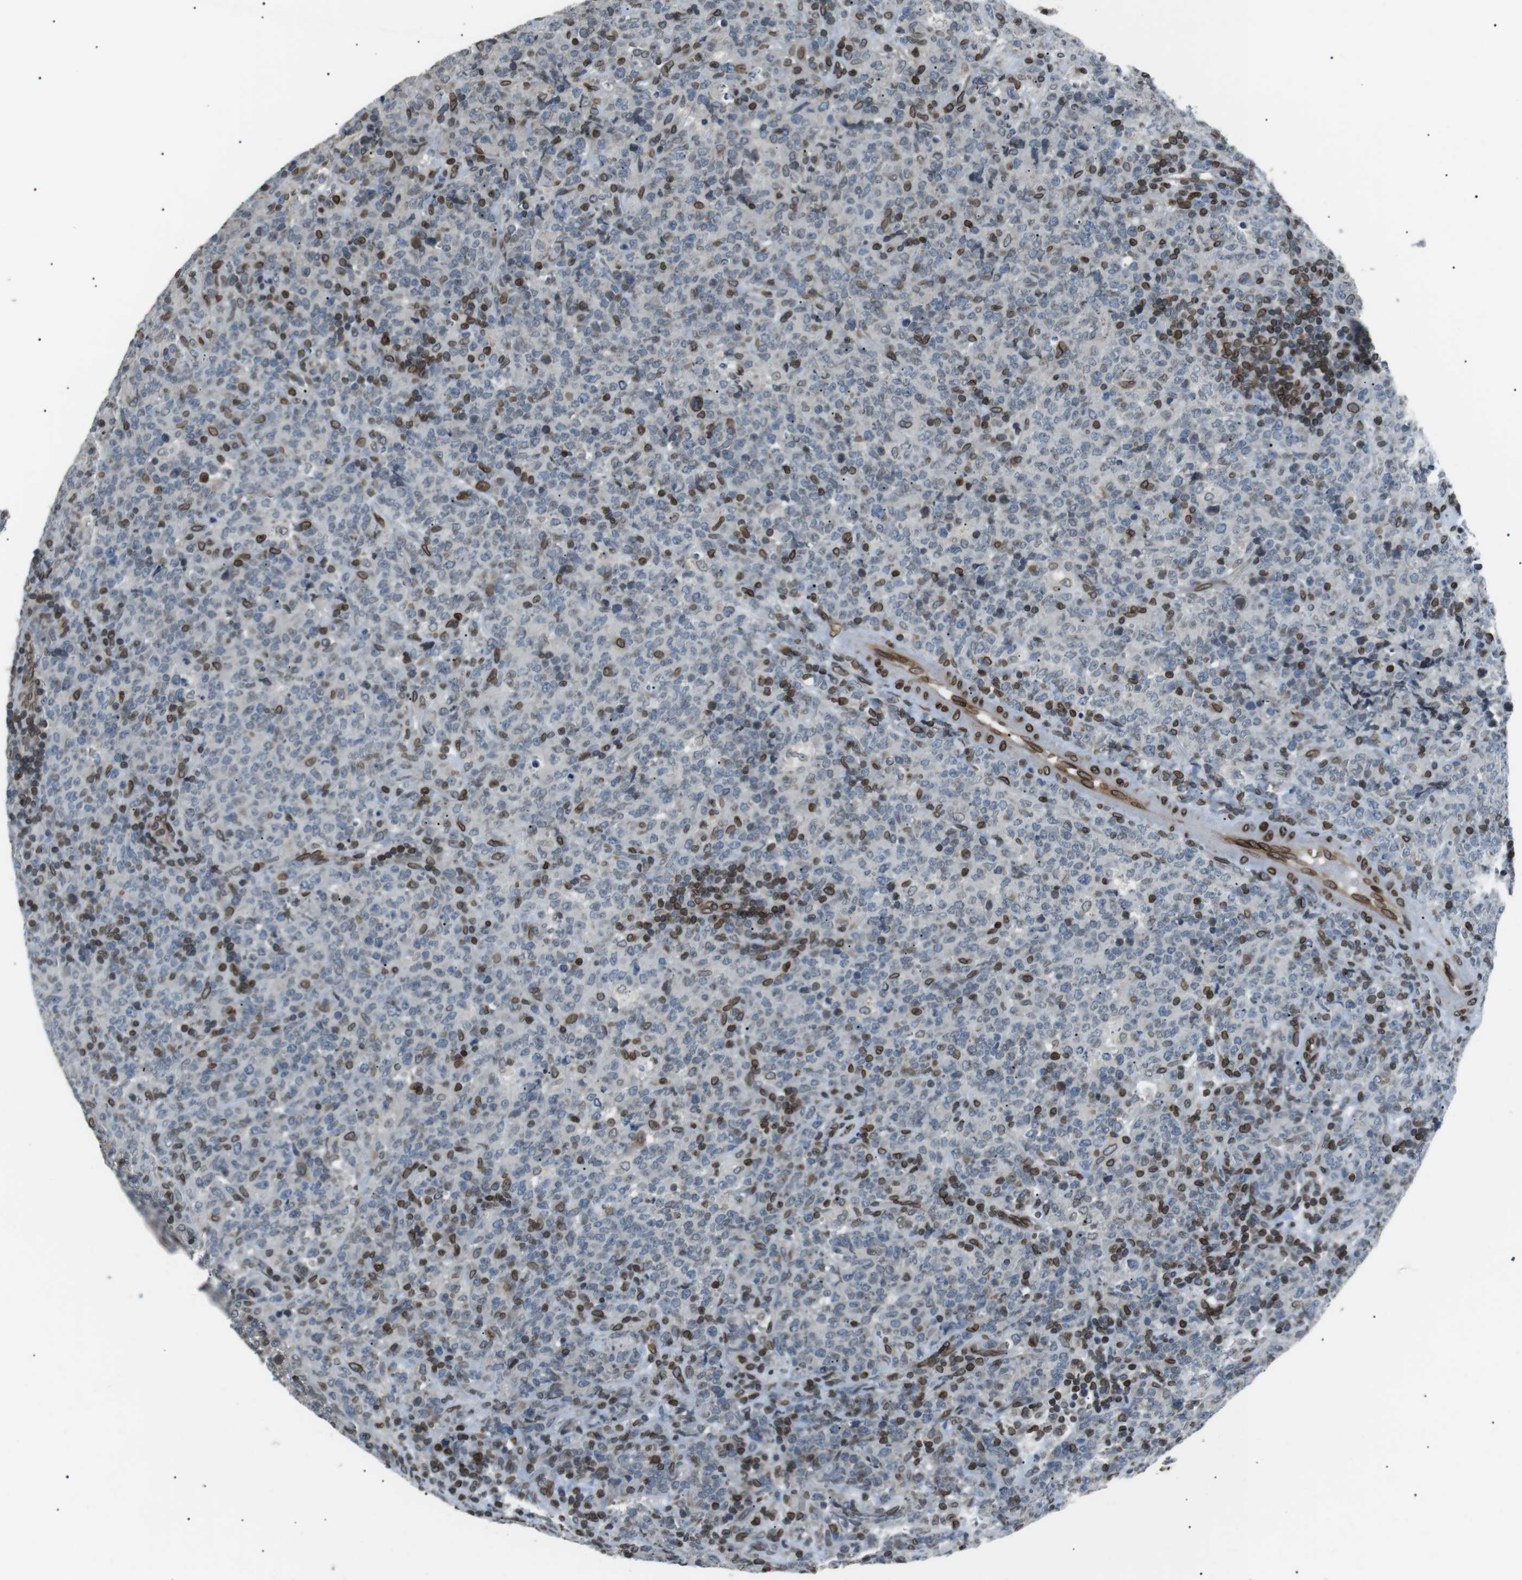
{"staining": {"intensity": "strong", "quantity": "25%-75%", "location": "cytoplasmic/membranous,nuclear"}, "tissue": "lymphoma", "cell_type": "Tumor cells", "image_type": "cancer", "snomed": [{"axis": "morphology", "description": "Malignant lymphoma, non-Hodgkin's type, High grade"}, {"axis": "topography", "description": "Tonsil"}], "caption": "Immunohistochemical staining of human lymphoma displays high levels of strong cytoplasmic/membranous and nuclear expression in about 25%-75% of tumor cells. (Brightfield microscopy of DAB IHC at high magnification).", "gene": "TMX4", "patient": {"sex": "female", "age": 36}}